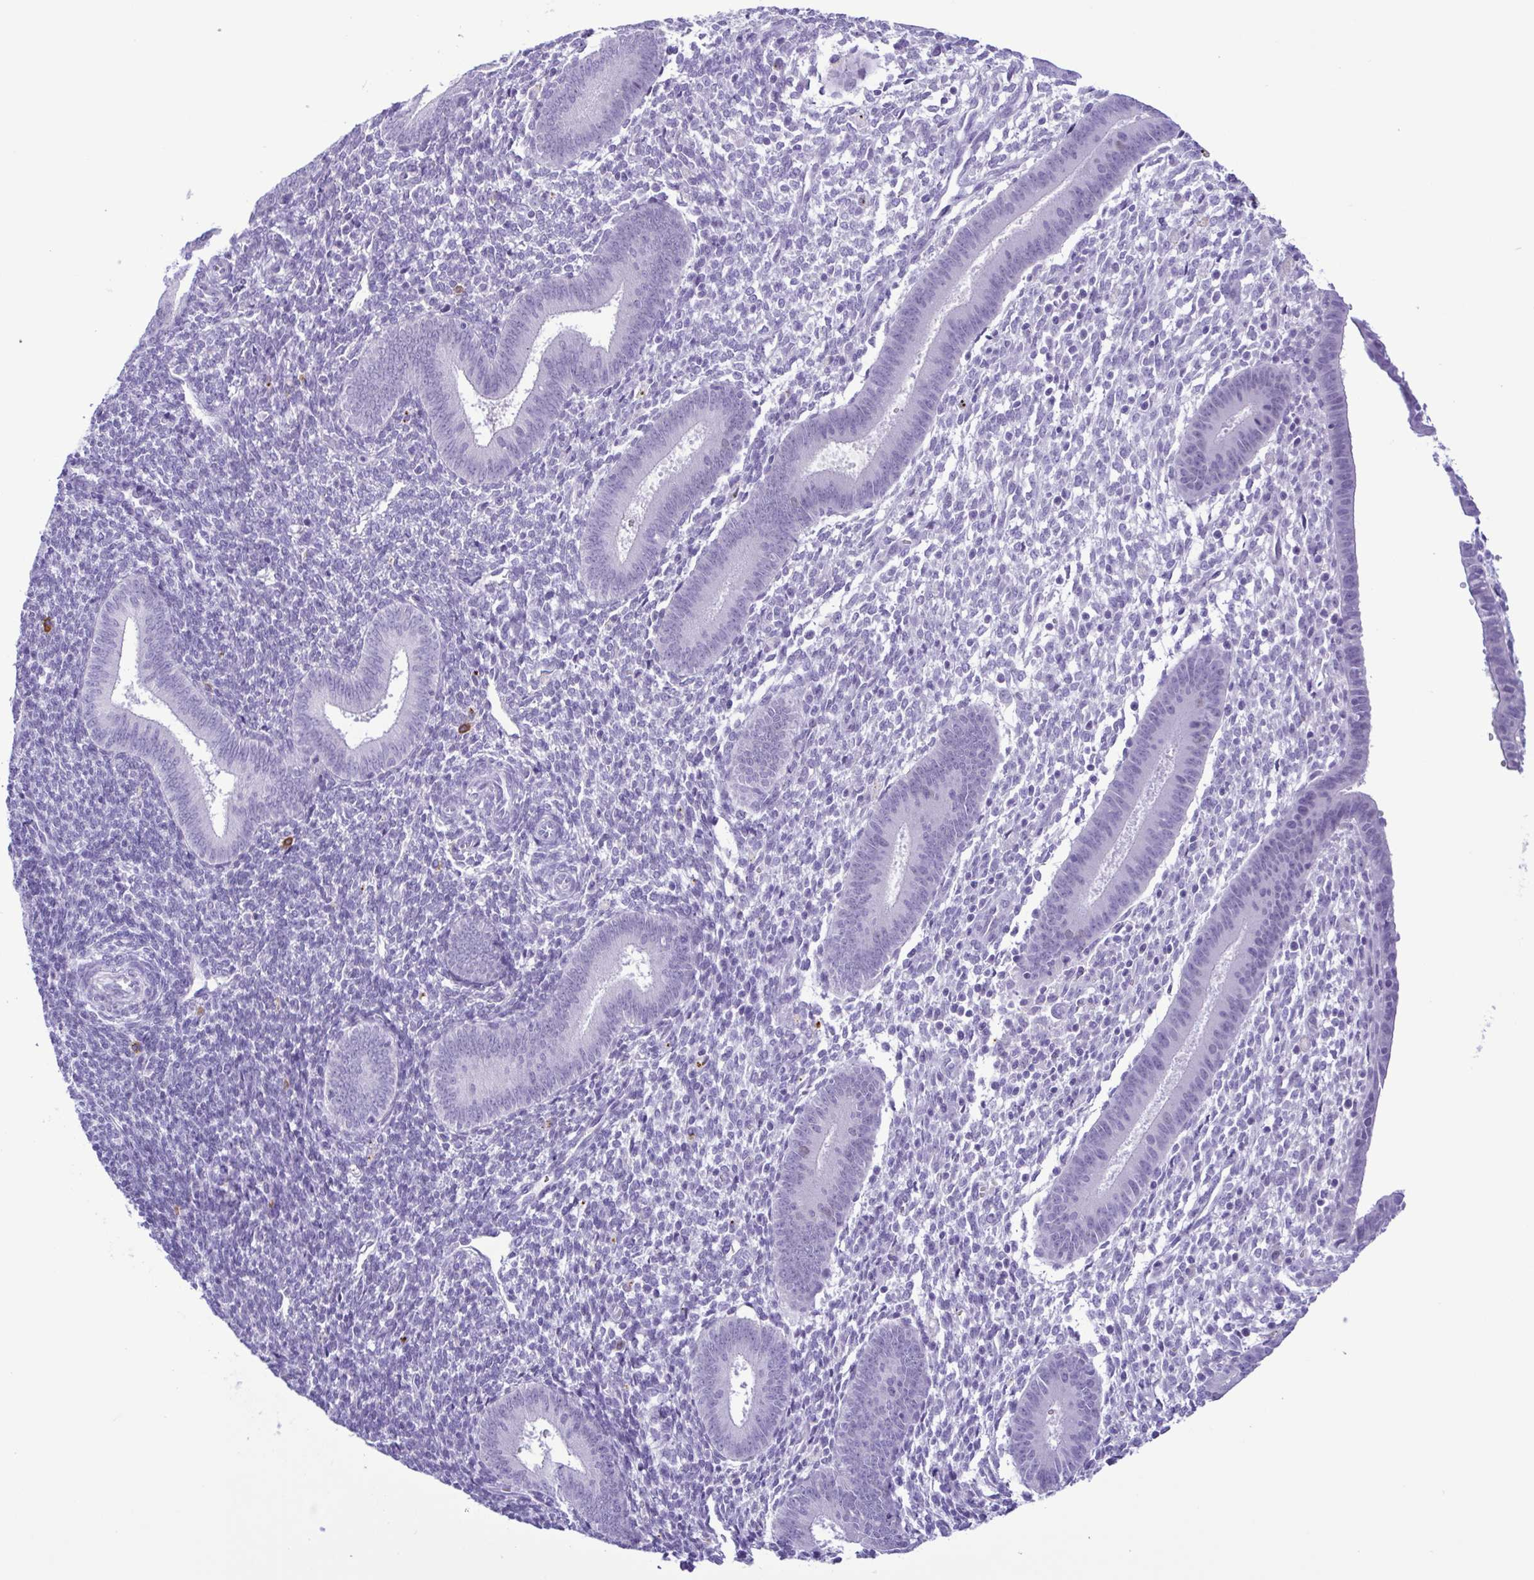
{"staining": {"intensity": "negative", "quantity": "none", "location": "none"}, "tissue": "endometrium", "cell_type": "Cells in endometrial stroma", "image_type": "normal", "snomed": [{"axis": "morphology", "description": "Normal tissue, NOS"}, {"axis": "topography", "description": "Endometrium"}], "caption": "Endometrium was stained to show a protein in brown. There is no significant staining in cells in endometrial stroma. Brightfield microscopy of immunohistochemistry (IHC) stained with DAB (brown) and hematoxylin (blue), captured at high magnification.", "gene": "SPATA16", "patient": {"sex": "female", "age": 25}}